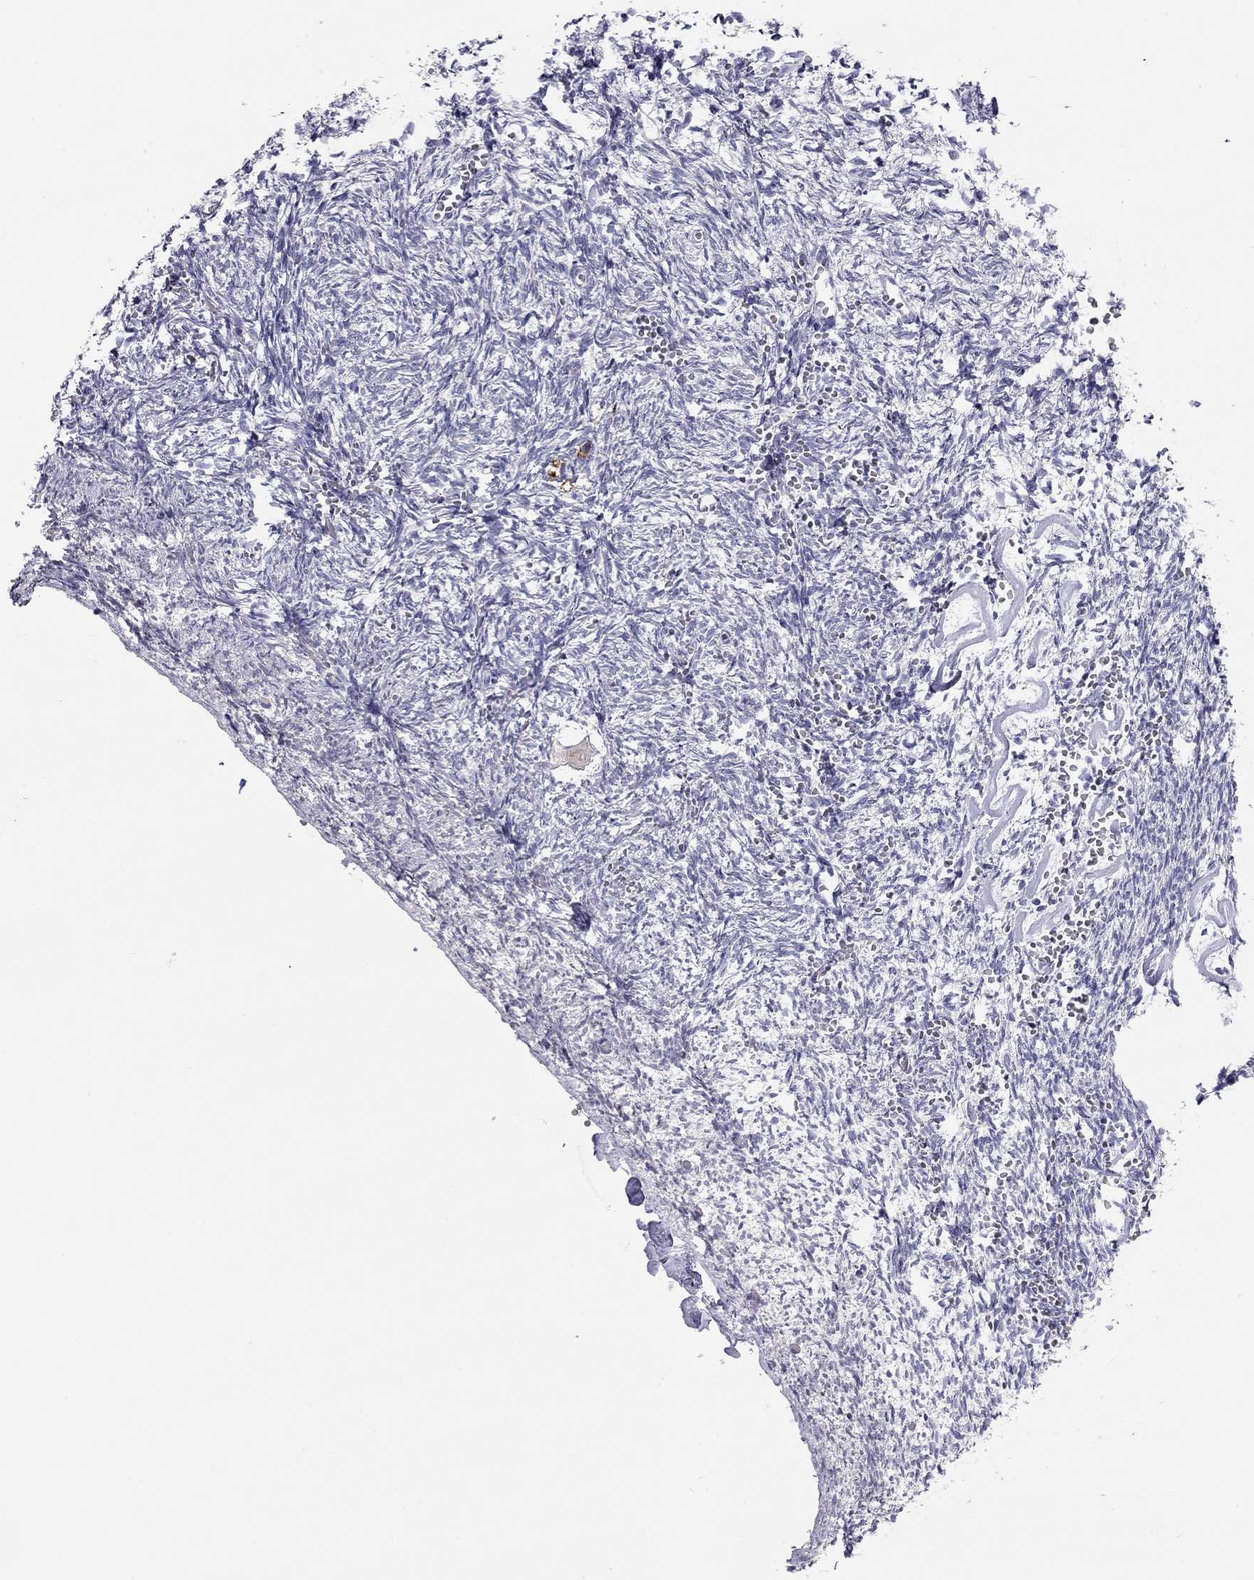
{"staining": {"intensity": "negative", "quantity": "none", "location": "none"}, "tissue": "ovary", "cell_type": "Follicle cells", "image_type": "normal", "snomed": [{"axis": "morphology", "description": "Normal tissue, NOS"}, {"axis": "topography", "description": "Ovary"}], "caption": "Image shows no significant protein positivity in follicle cells of normal ovary. (DAB immunohistochemistry (IHC) with hematoxylin counter stain).", "gene": "SCARB1", "patient": {"sex": "female", "age": 43}}